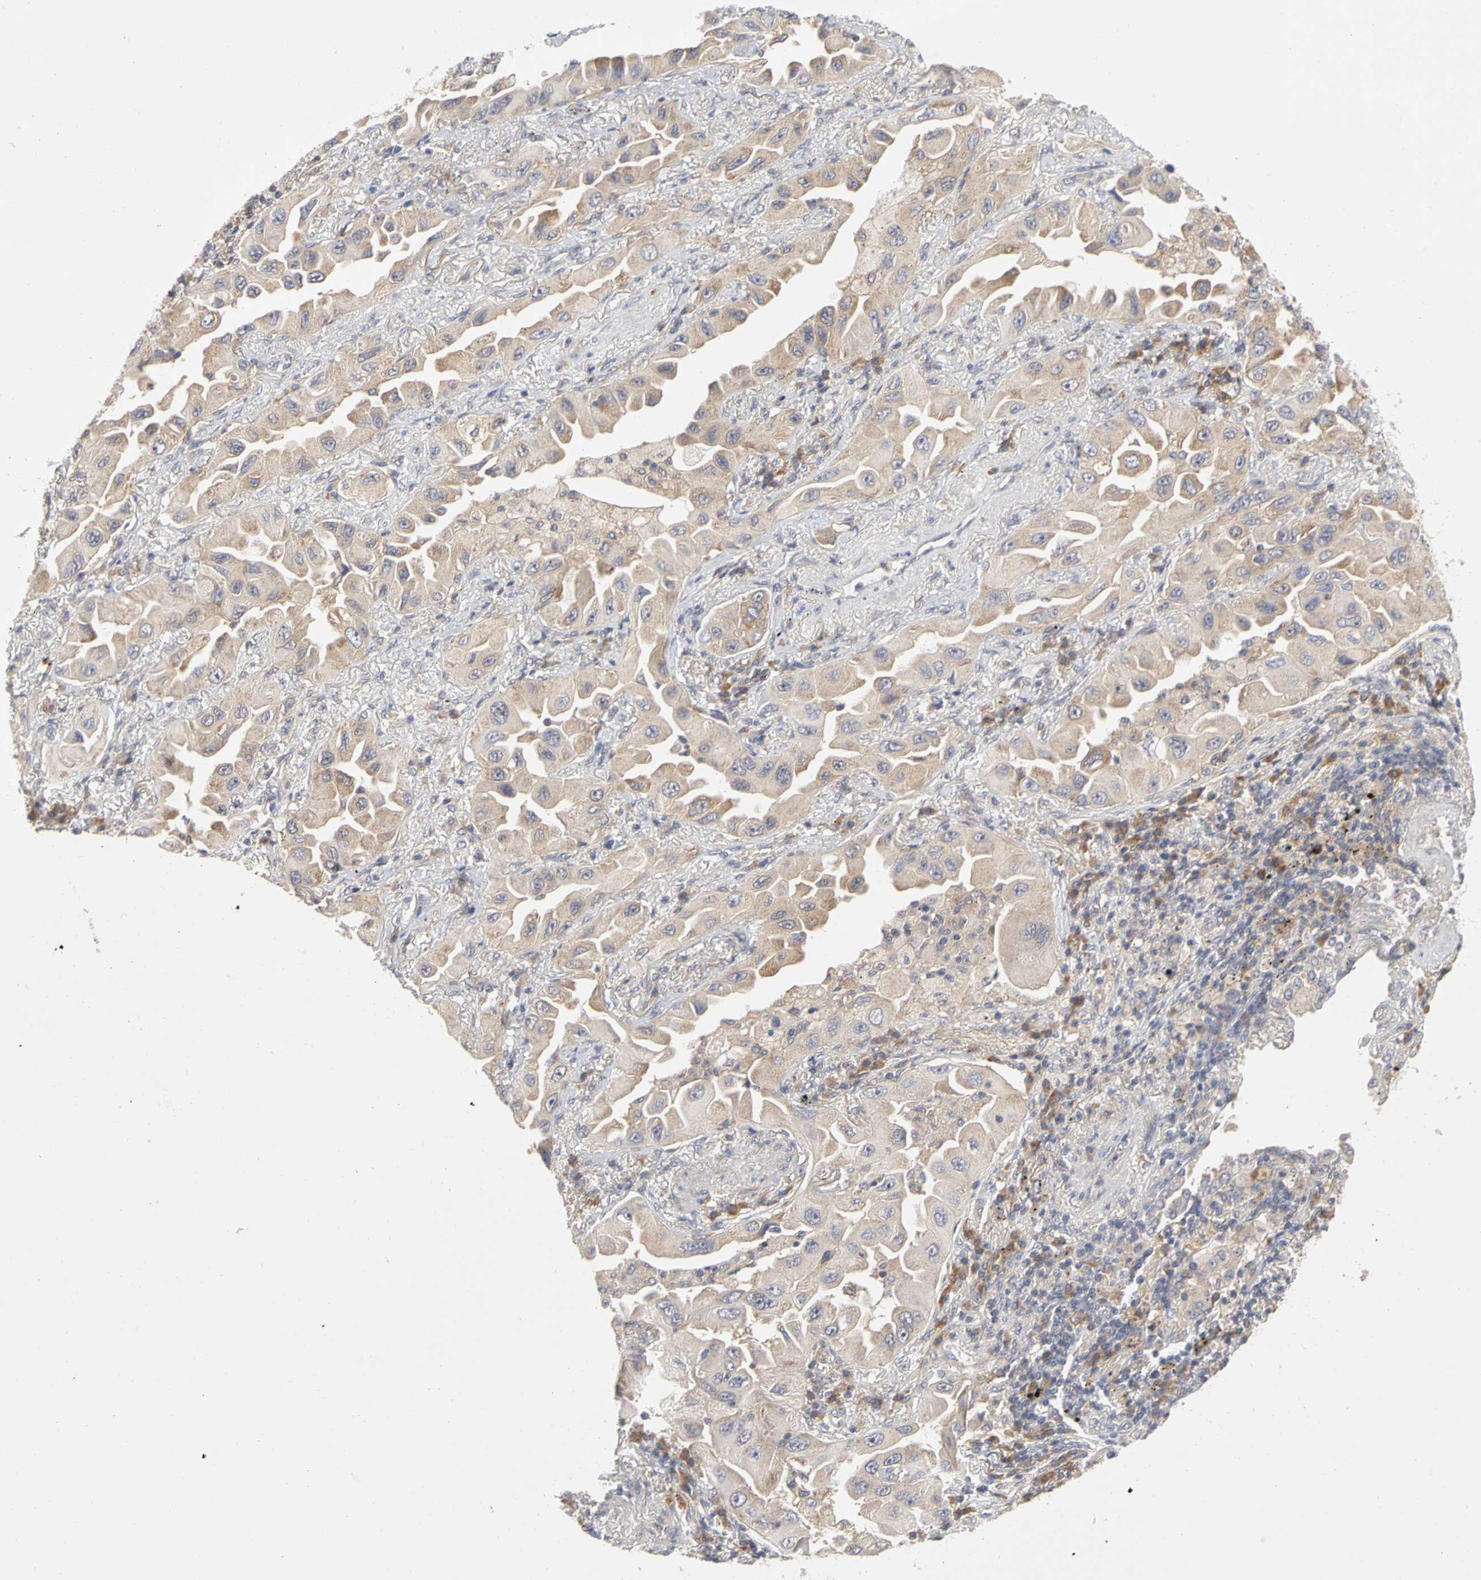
{"staining": {"intensity": "weak", "quantity": "25%-75%", "location": "cytoplasmic/membranous"}, "tissue": "lung cancer", "cell_type": "Tumor cells", "image_type": "cancer", "snomed": [{"axis": "morphology", "description": "Adenocarcinoma, NOS"}, {"axis": "topography", "description": "Lung"}], "caption": "Immunohistochemistry (IHC) of human lung cancer (adenocarcinoma) demonstrates low levels of weak cytoplasmic/membranous staining in about 25%-75% of tumor cells. (DAB (3,3'-diaminobenzidine) = brown stain, brightfield microscopy at high magnification).", "gene": "IRAK1", "patient": {"sex": "female", "age": 65}}